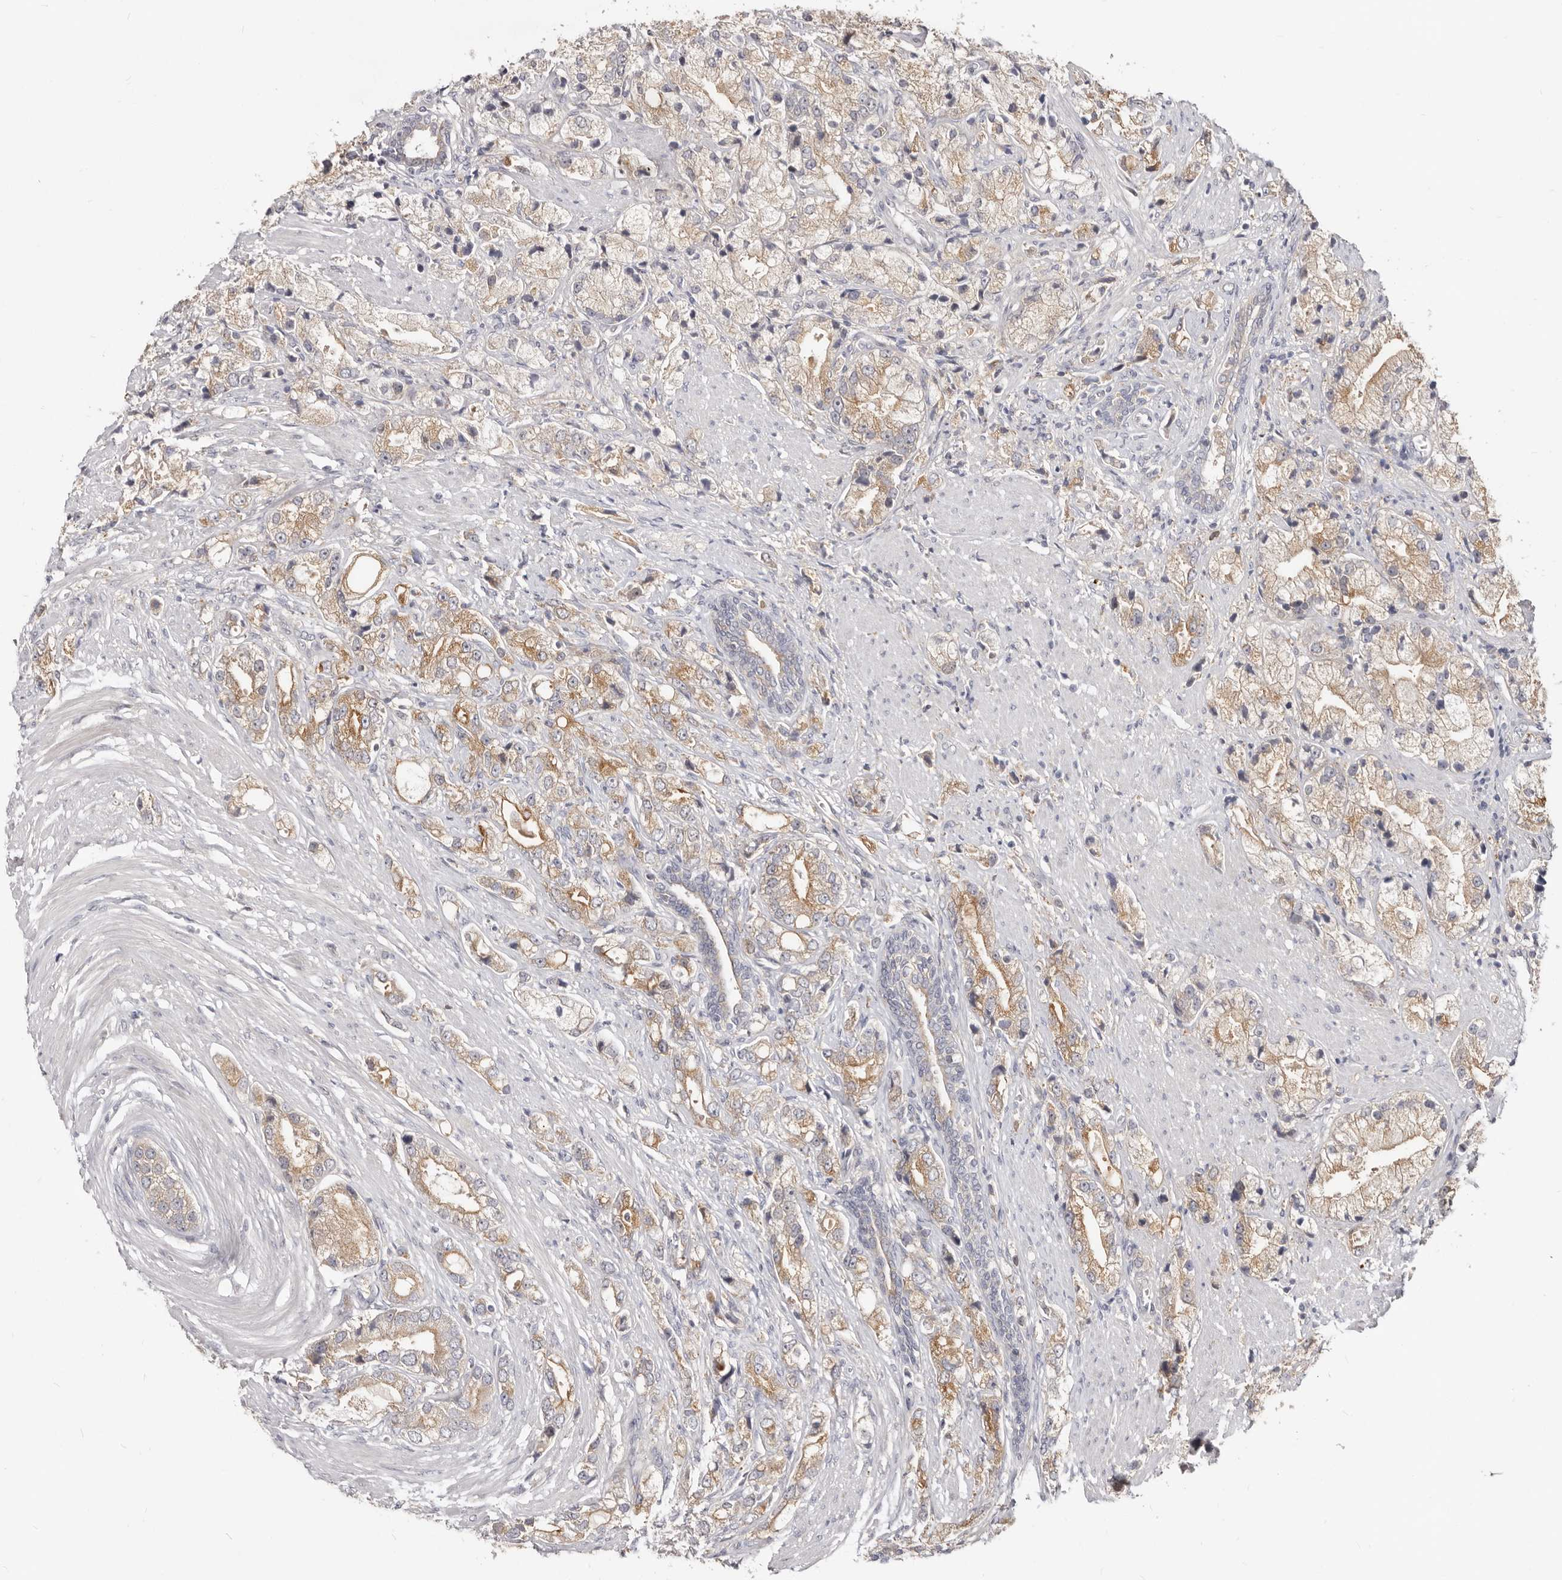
{"staining": {"intensity": "moderate", "quantity": "25%-75%", "location": "cytoplasmic/membranous"}, "tissue": "prostate cancer", "cell_type": "Tumor cells", "image_type": "cancer", "snomed": [{"axis": "morphology", "description": "Adenocarcinoma, High grade"}, {"axis": "topography", "description": "Prostate"}], "caption": "Brown immunohistochemical staining in human prostate high-grade adenocarcinoma displays moderate cytoplasmic/membranous staining in approximately 25%-75% of tumor cells.", "gene": "TC2N", "patient": {"sex": "male", "age": 50}}